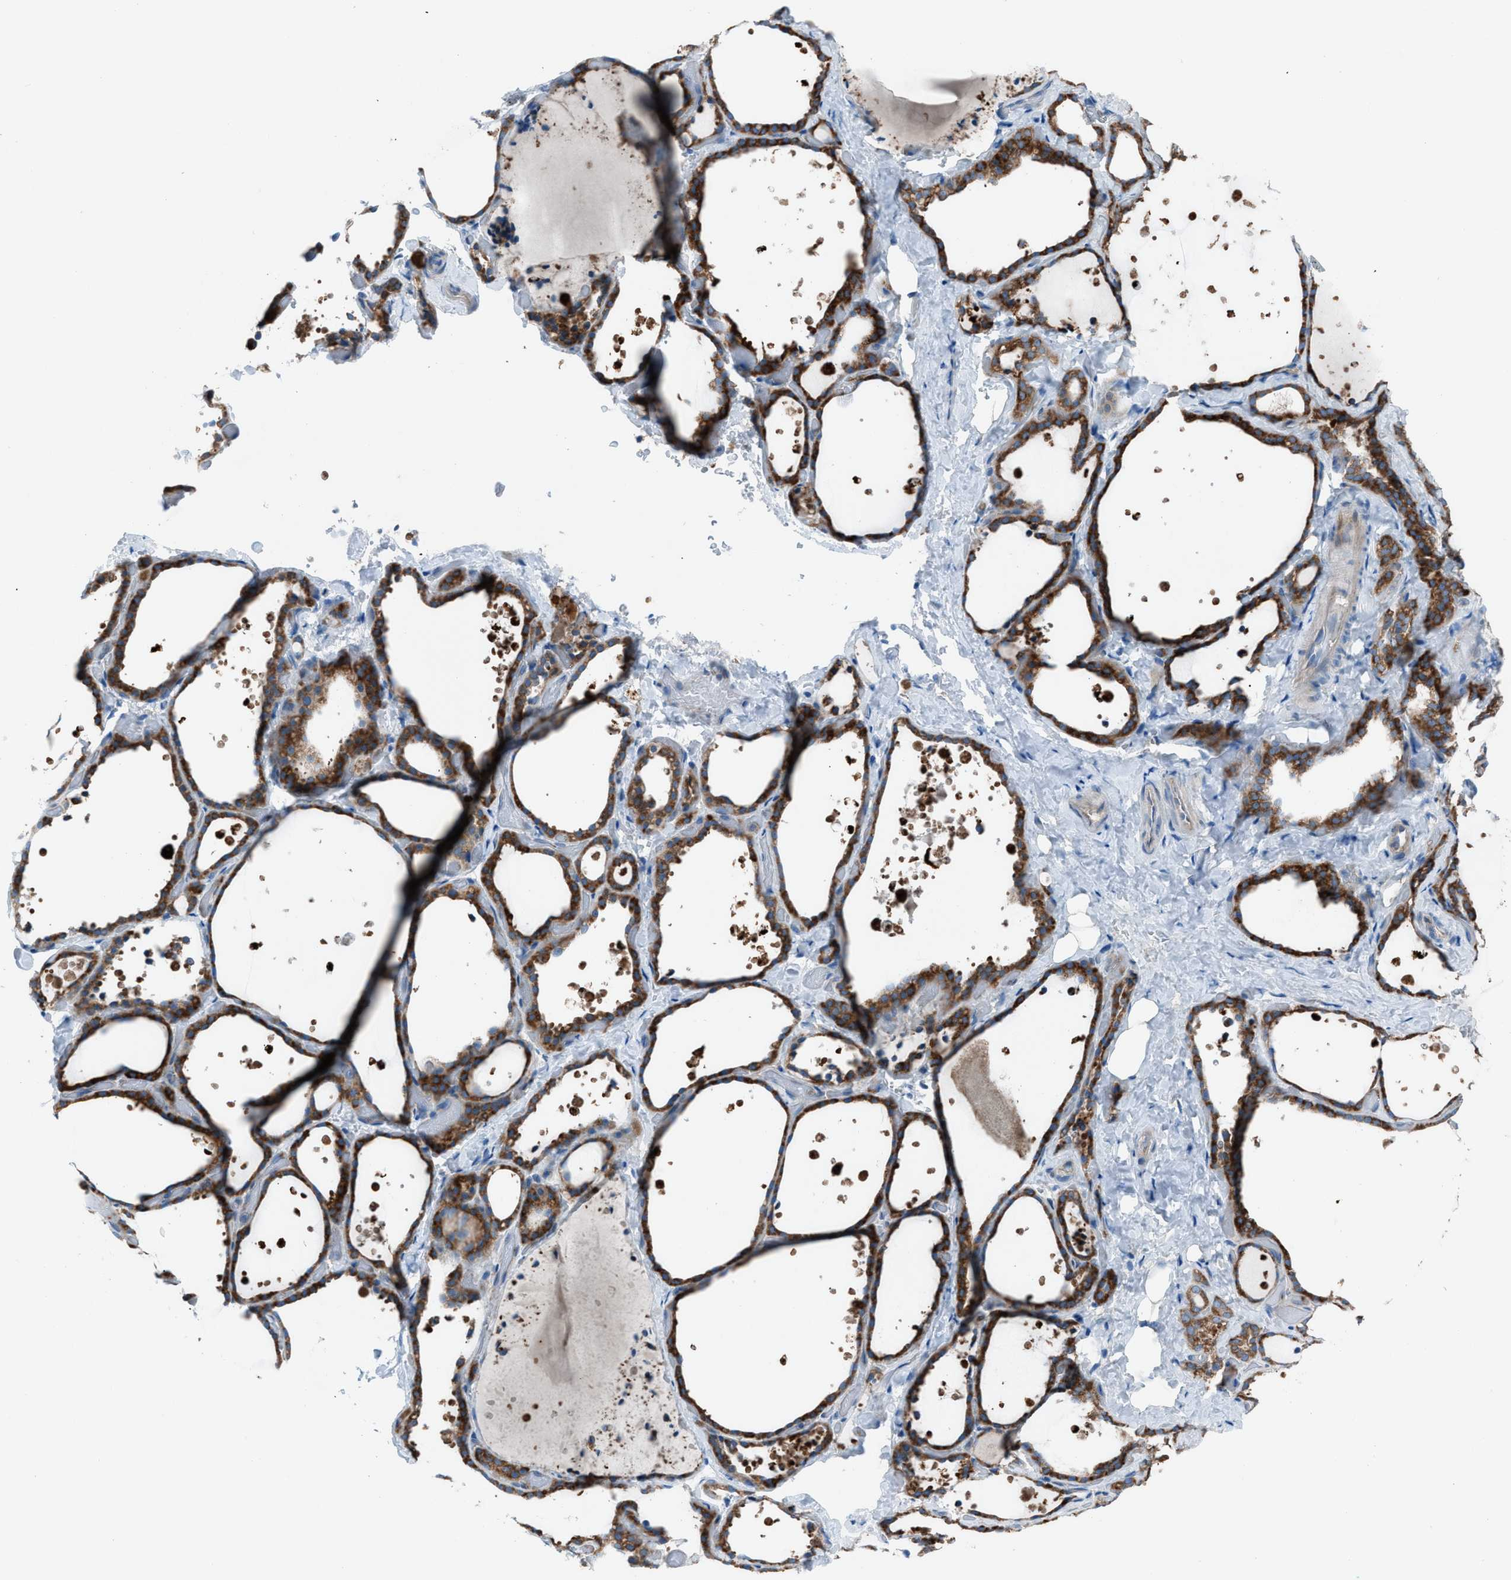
{"staining": {"intensity": "strong", "quantity": ">75%", "location": "cytoplasmic/membranous"}, "tissue": "thyroid gland", "cell_type": "Glandular cells", "image_type": "normal", "snomed": [{"axis": "morphology", "description": "Normal tissue, NOS"}, {"axis": "topography", "description": "Thyroid gland"}], "caption": "An immunohistochemistry (IHC) micrograph of unremarkable tissue is shown. Protein staining in brown shows strong cytoplasmic/membranous positivity in thyroid gland within glandular cells. The protein of interest is stained brown, and the nuclei are stained in blue (DAB (3,3'-diaminobenzidine) IHC with brightfield microscopy, high magnification).", "gene": "HEG1", "patient": {"sex": "female", "age": 44}}